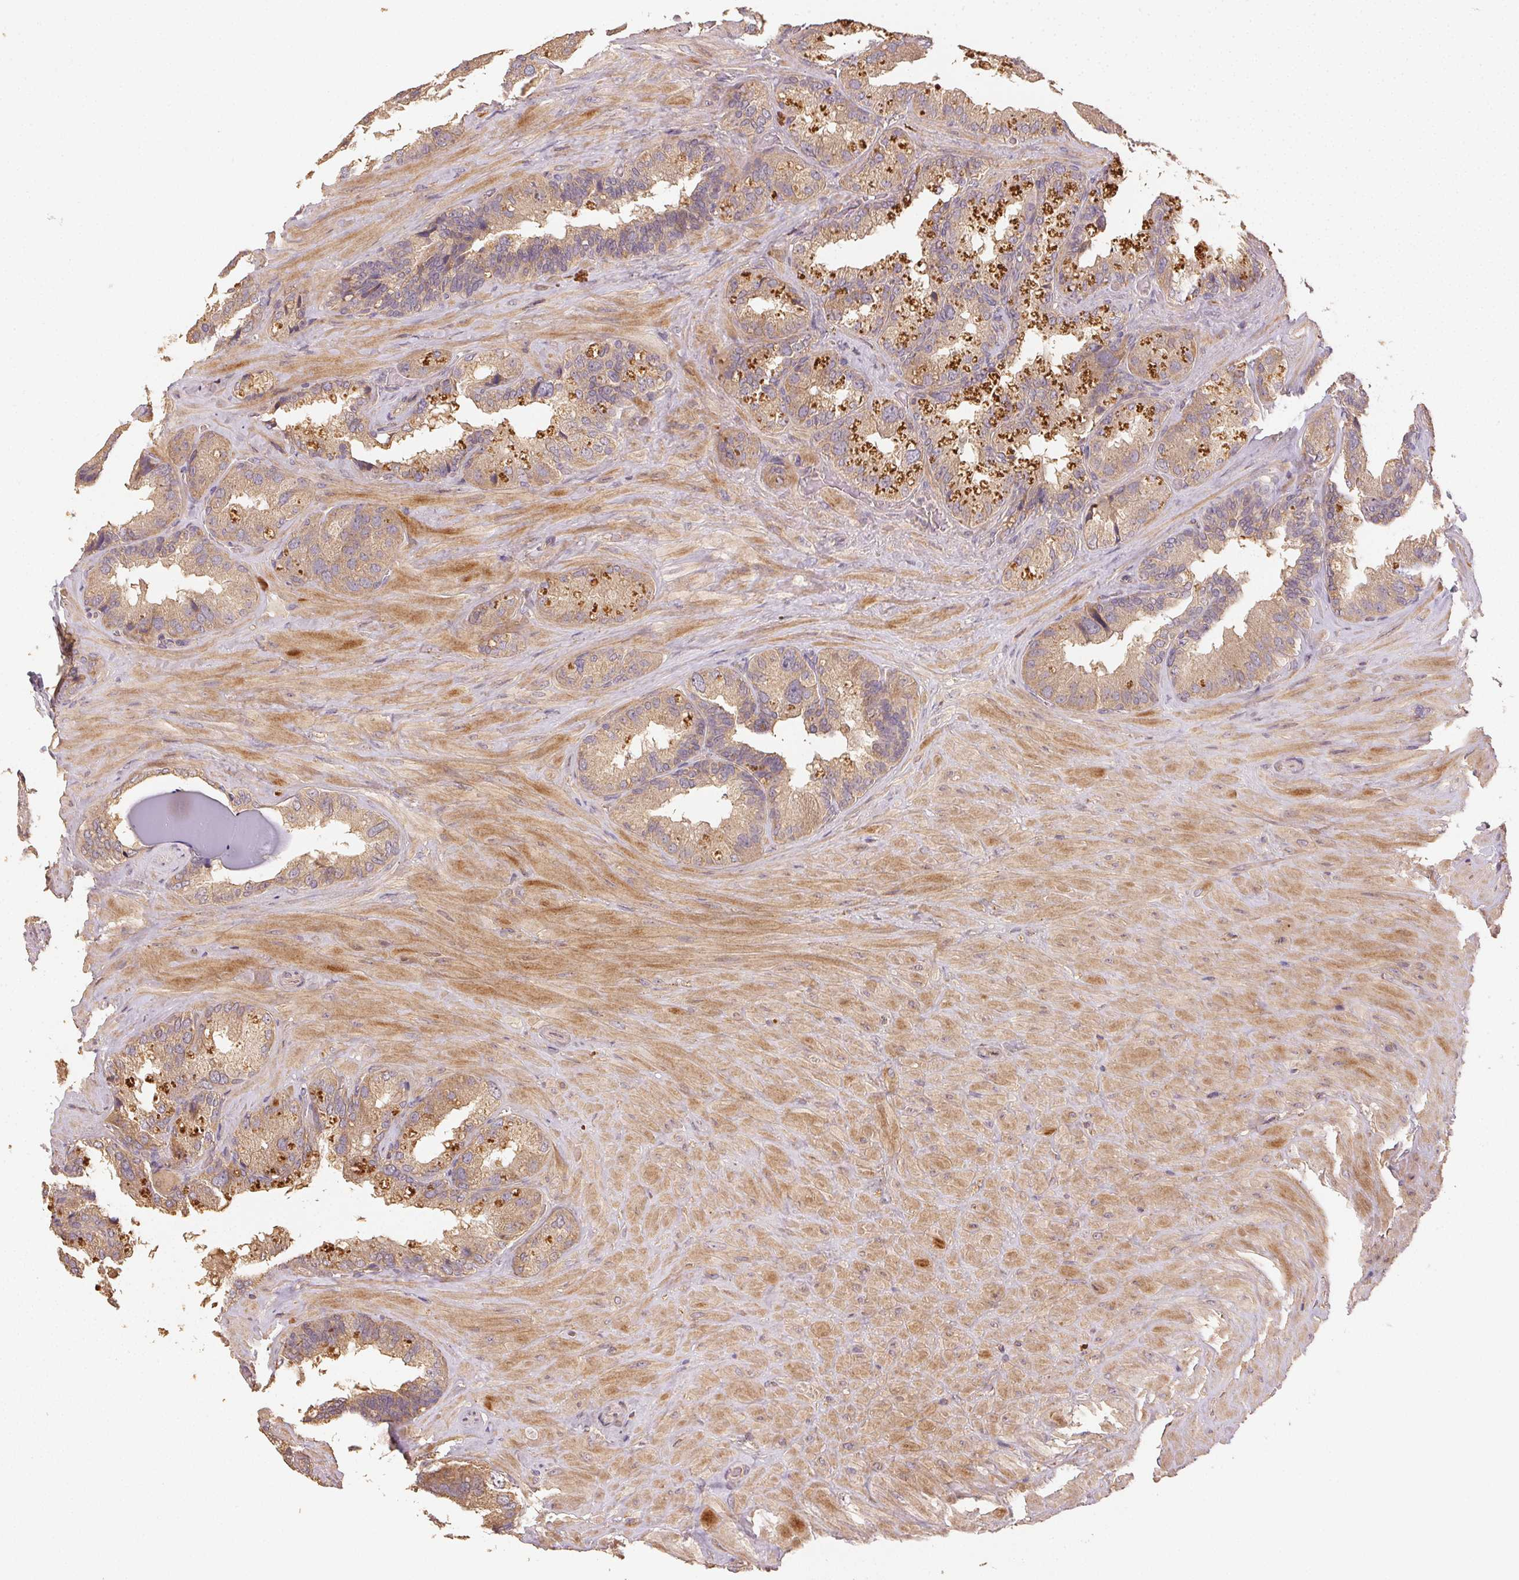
{"staining": {"intensity": "weak", "quantity": ">75%", "location": "cytoplasmic/membranous"}, "tissue": "seminal vesicle", "cell_type": "Glandular cells", "image_type": "normal", "snomed": [{"axis": "morphology", "description": "Normal tissue, NOS"}, {"axis": "topography", "description": "Seminal veicle"}], "caption": "Glandular cells exhibit low levels of weak cytoplasmic/membranous expression in about >75% of cells in benign seminal vesicle.", "gene": "RALA", "patient": {"sex": "male", "age": 60}}